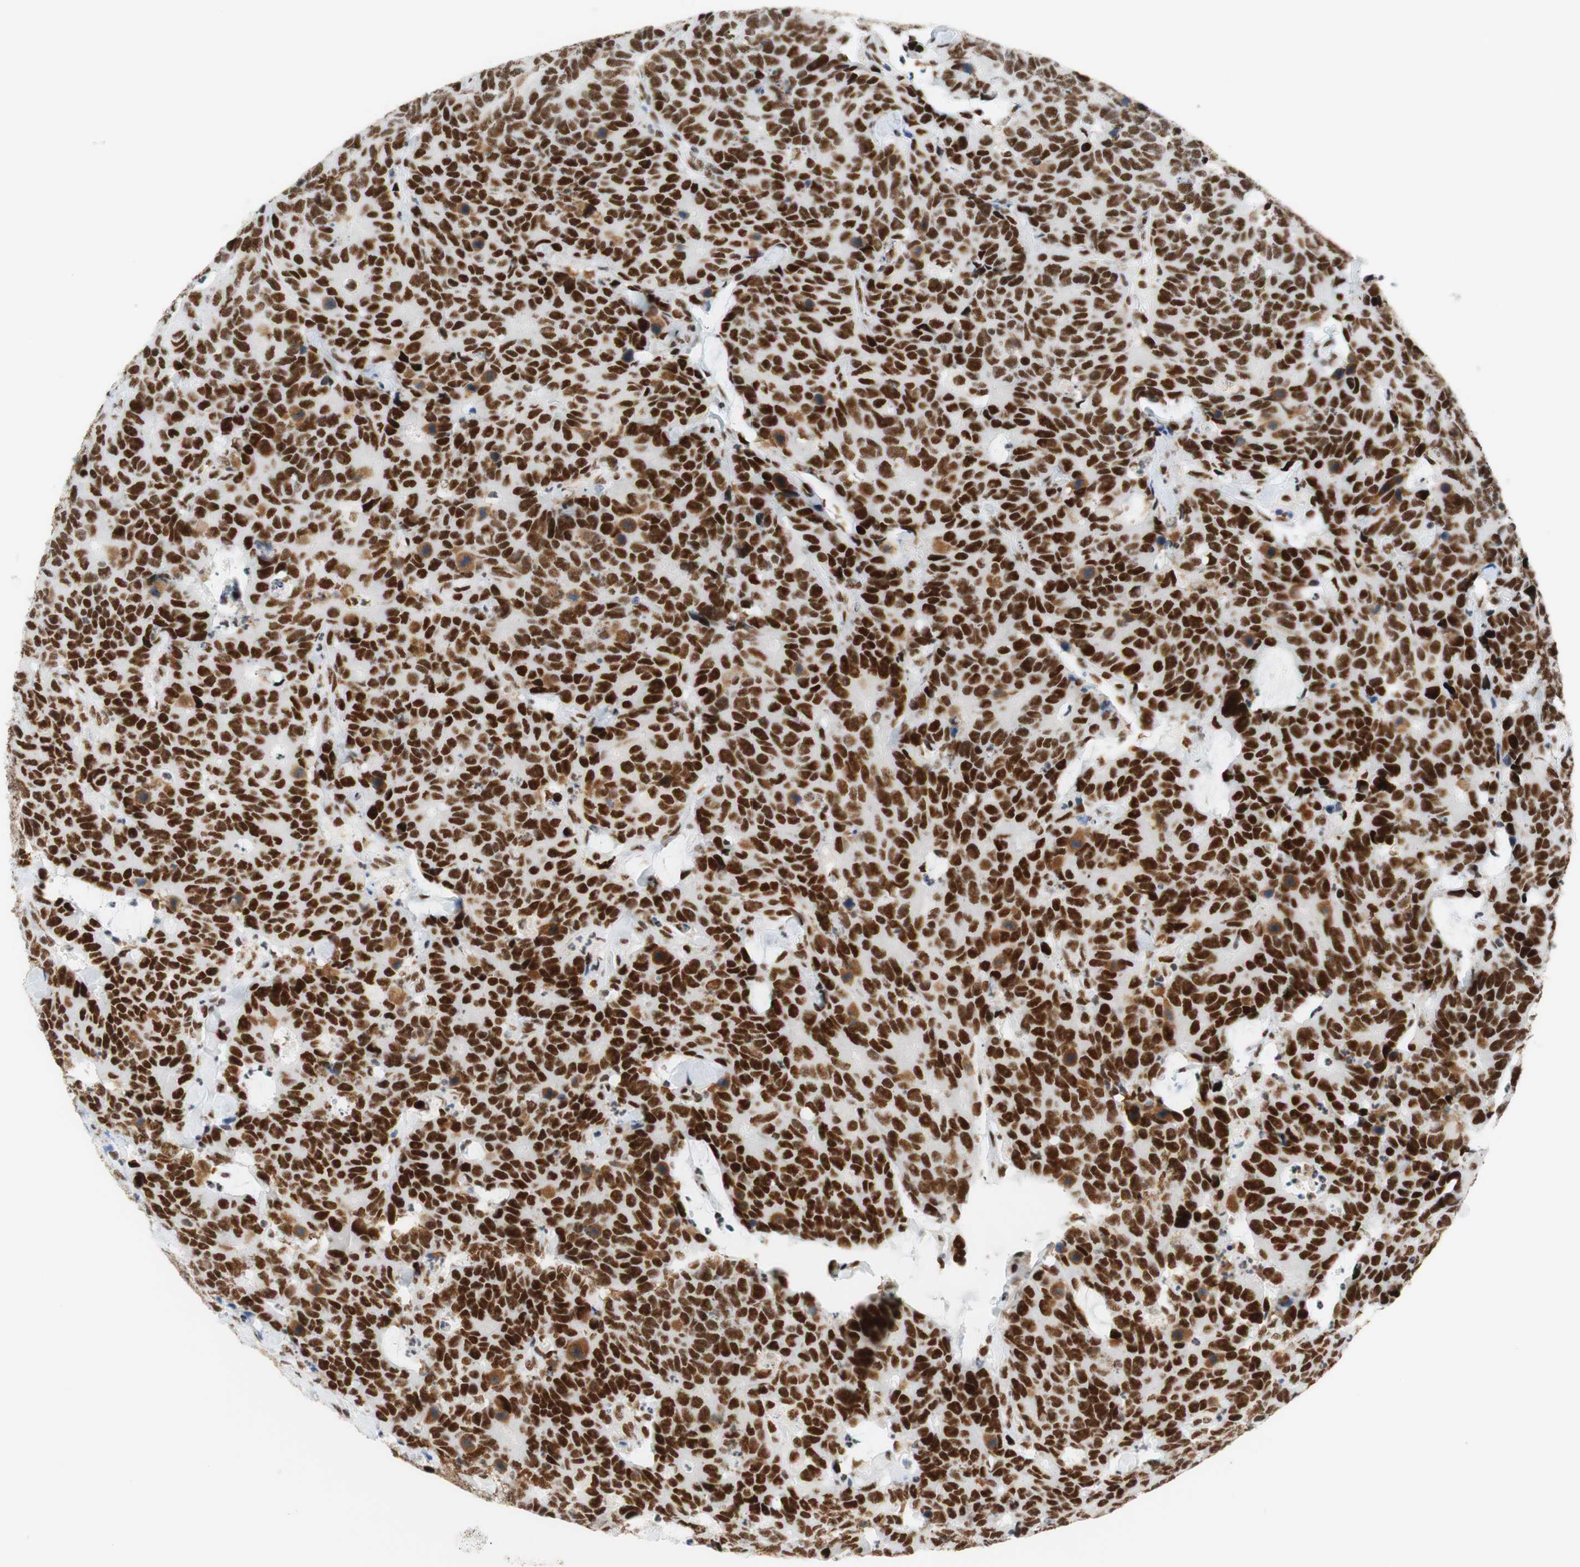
{"staining": {"intensity": "strong", "quantity": ">75%", "location": "nuclear"}, "tissue": "colorectal cancer", "cell_type": "Tumor cells", "image_type": "cancer", "snomed": [{"axis": "morphology", "description": "Adenocarcinoma, NOS"}, {"axis": "topography", "description": "Colon"}], "caption": "IHC (DAB) staining of human colorectal cancer (adenocarcinoma) demonstrates strong nuclear protein staining in about >75% of tumor cells.", "gene": "RNF20", "patient": {"sex": "female", "age": 86}}